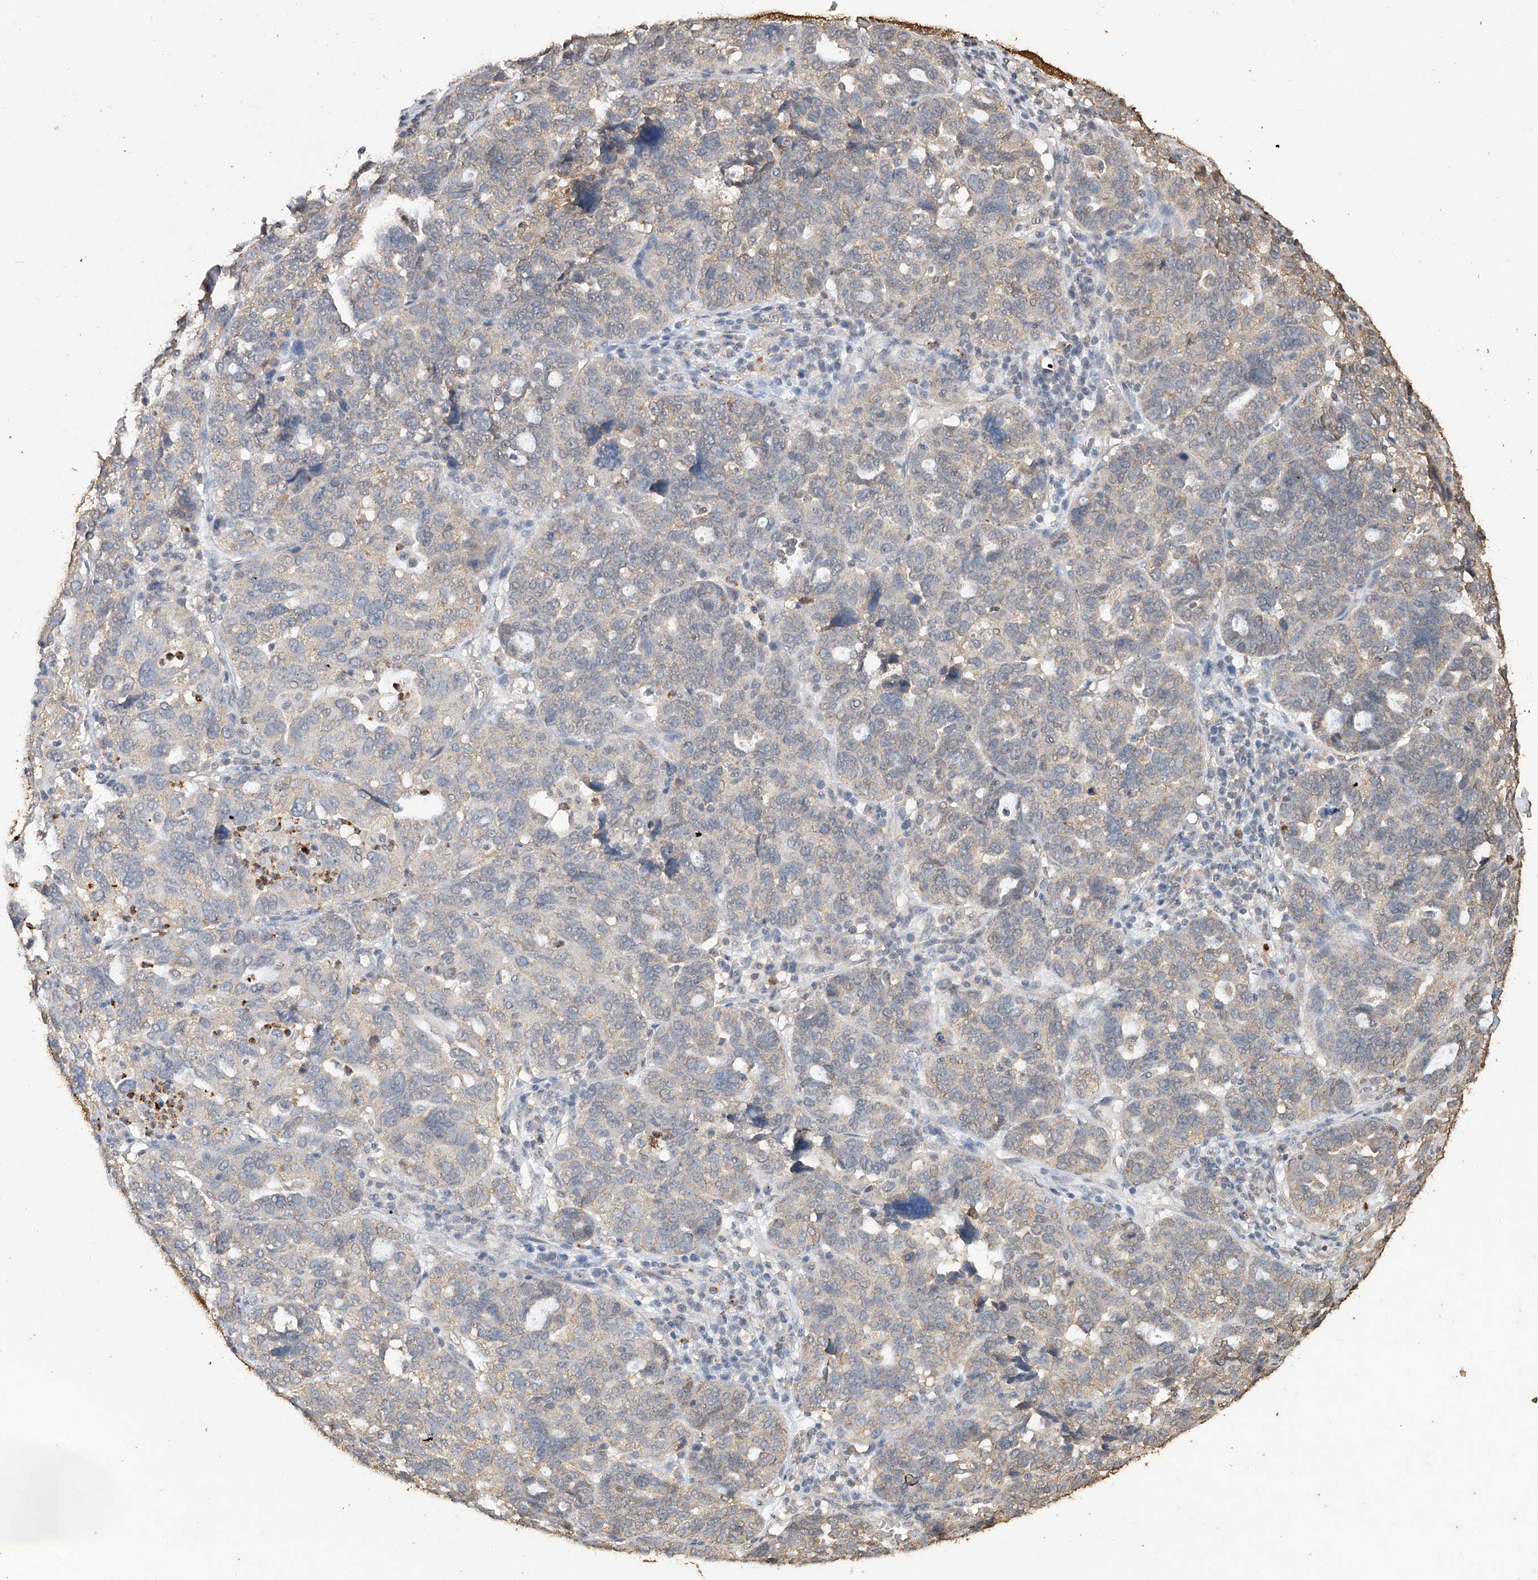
{"staining": {"intensity": "weak", "quantity": "<25%", "location": "cytoplasmic/membranous"}, "tissue": "ovarian cancer", "cell_type": "Tumor cells", "image_type": "cancer", "snomed": [{"axis": "morphology", "description": "Cystadenocarcinoma, serous, NOS"}, {"axis": "topography", "description": "Ovary"}], "caption": "Ovarian cancer (serous cystadenocarcinoma) was stained to show a protein in brown. There is no significant staining in tumor cells. (DAB (3,3'-diaminobenzidine) immunohistochemistry visualized using brightfield microscopy, high magnification).", "gene": "ELOVL1", "patient": {"sex": "female", "age": 59}}